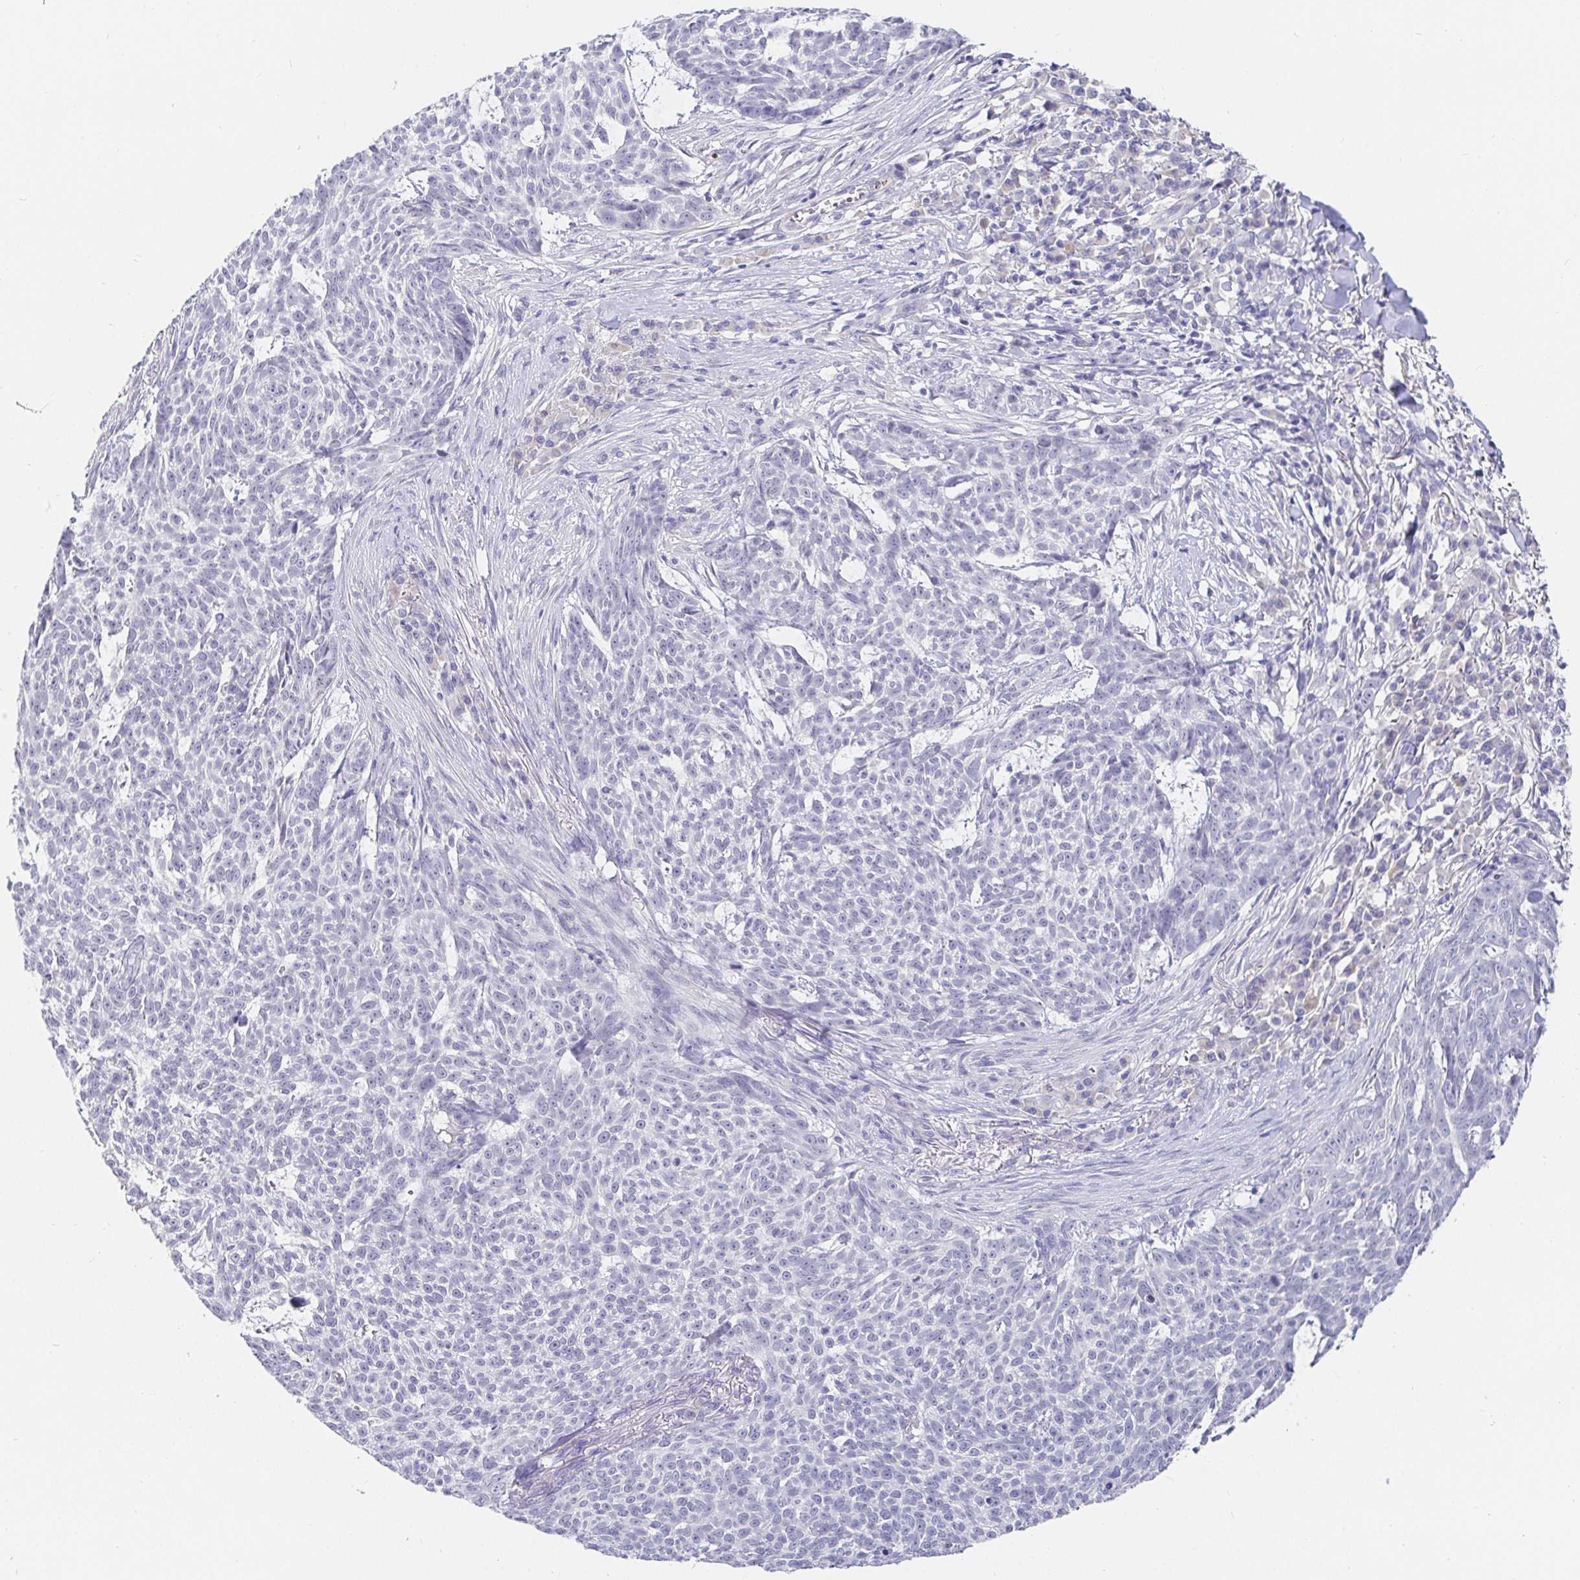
{"staining": {"intensity": "negative", "quantity": "none", "location": "none"}, "tissue": "skin cancer", "cell_type": "Tumor cells", "image_type": "cancer", "snomed": [{"axis": "morphology", "description": "Basal cell carcinoma"}, {"axis": "topography", "description": "Skin"}], "caption": "High magnification brightfield microscopy of basal cell carcinoma (skin) stained with DAB (3,3'-diaminobenzidine) (brown) and counterstained with hematoxylin (blue): tumor cells show no significant staining. The staining is performed using DAB brown chromogen with nuclei counter-stained in using hematoxylin.", "gene": "FGF21", "patient": {"sex": "female", "age": 93}}